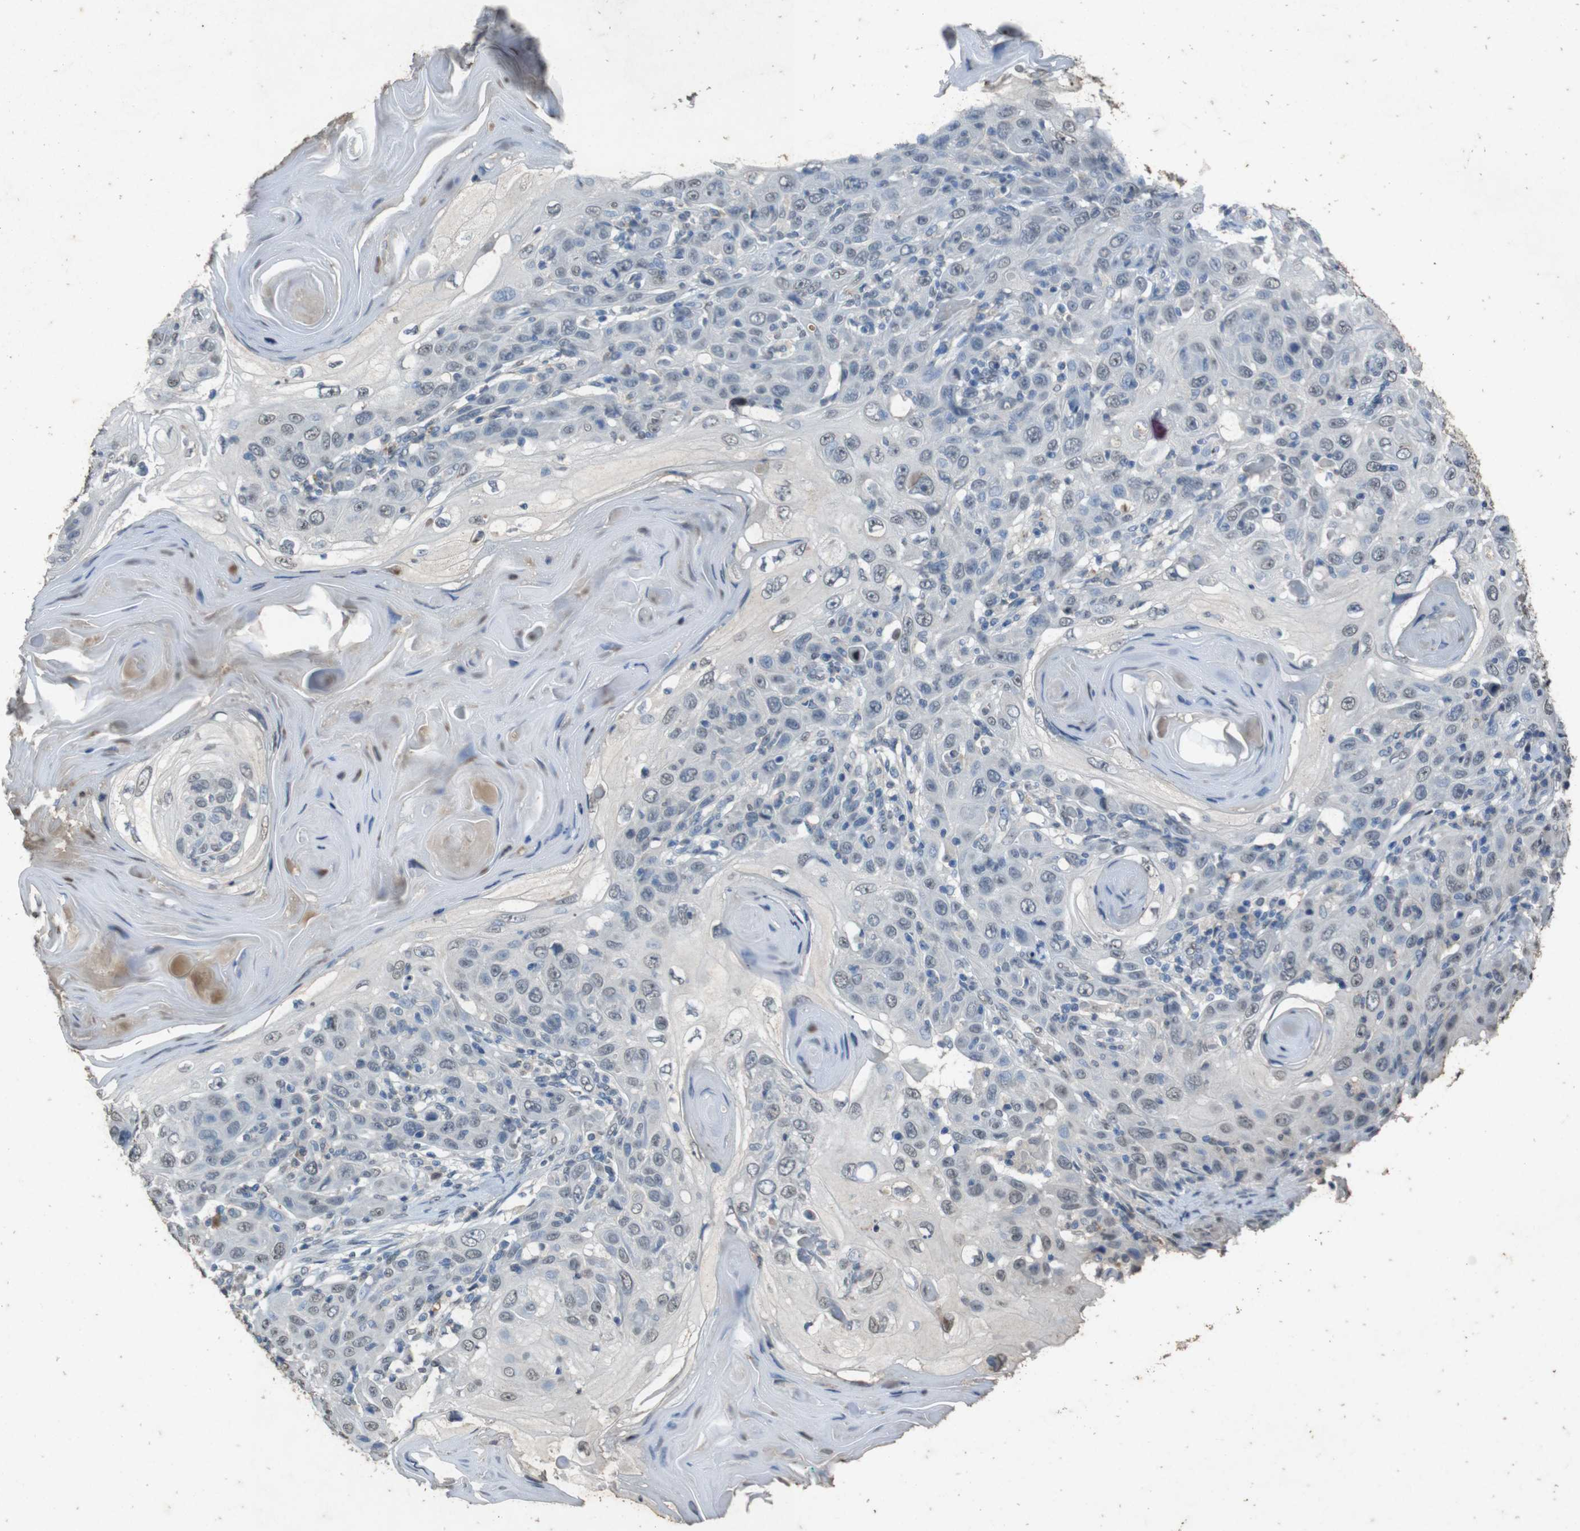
{"staining": {"intensity": "negative", "quantity": "none", "location": "none"}, "tissue": "skin cancer", "cell_type": "Tumor cells", "image_type": "cancer", "snomed": [{"axis": "morphology", "description": "Squamous cell carcinoma, NOS"}, {"axis": "topography", "description": "Skin"}], "caption": "IHC image of neoplastic tissue: human skin squamous cell carcinoma stained with DAB demonstrates no significant protein expression in tumor cells.", "gene": "STBD1", "patient": {"sex": "female", "age": 88}}